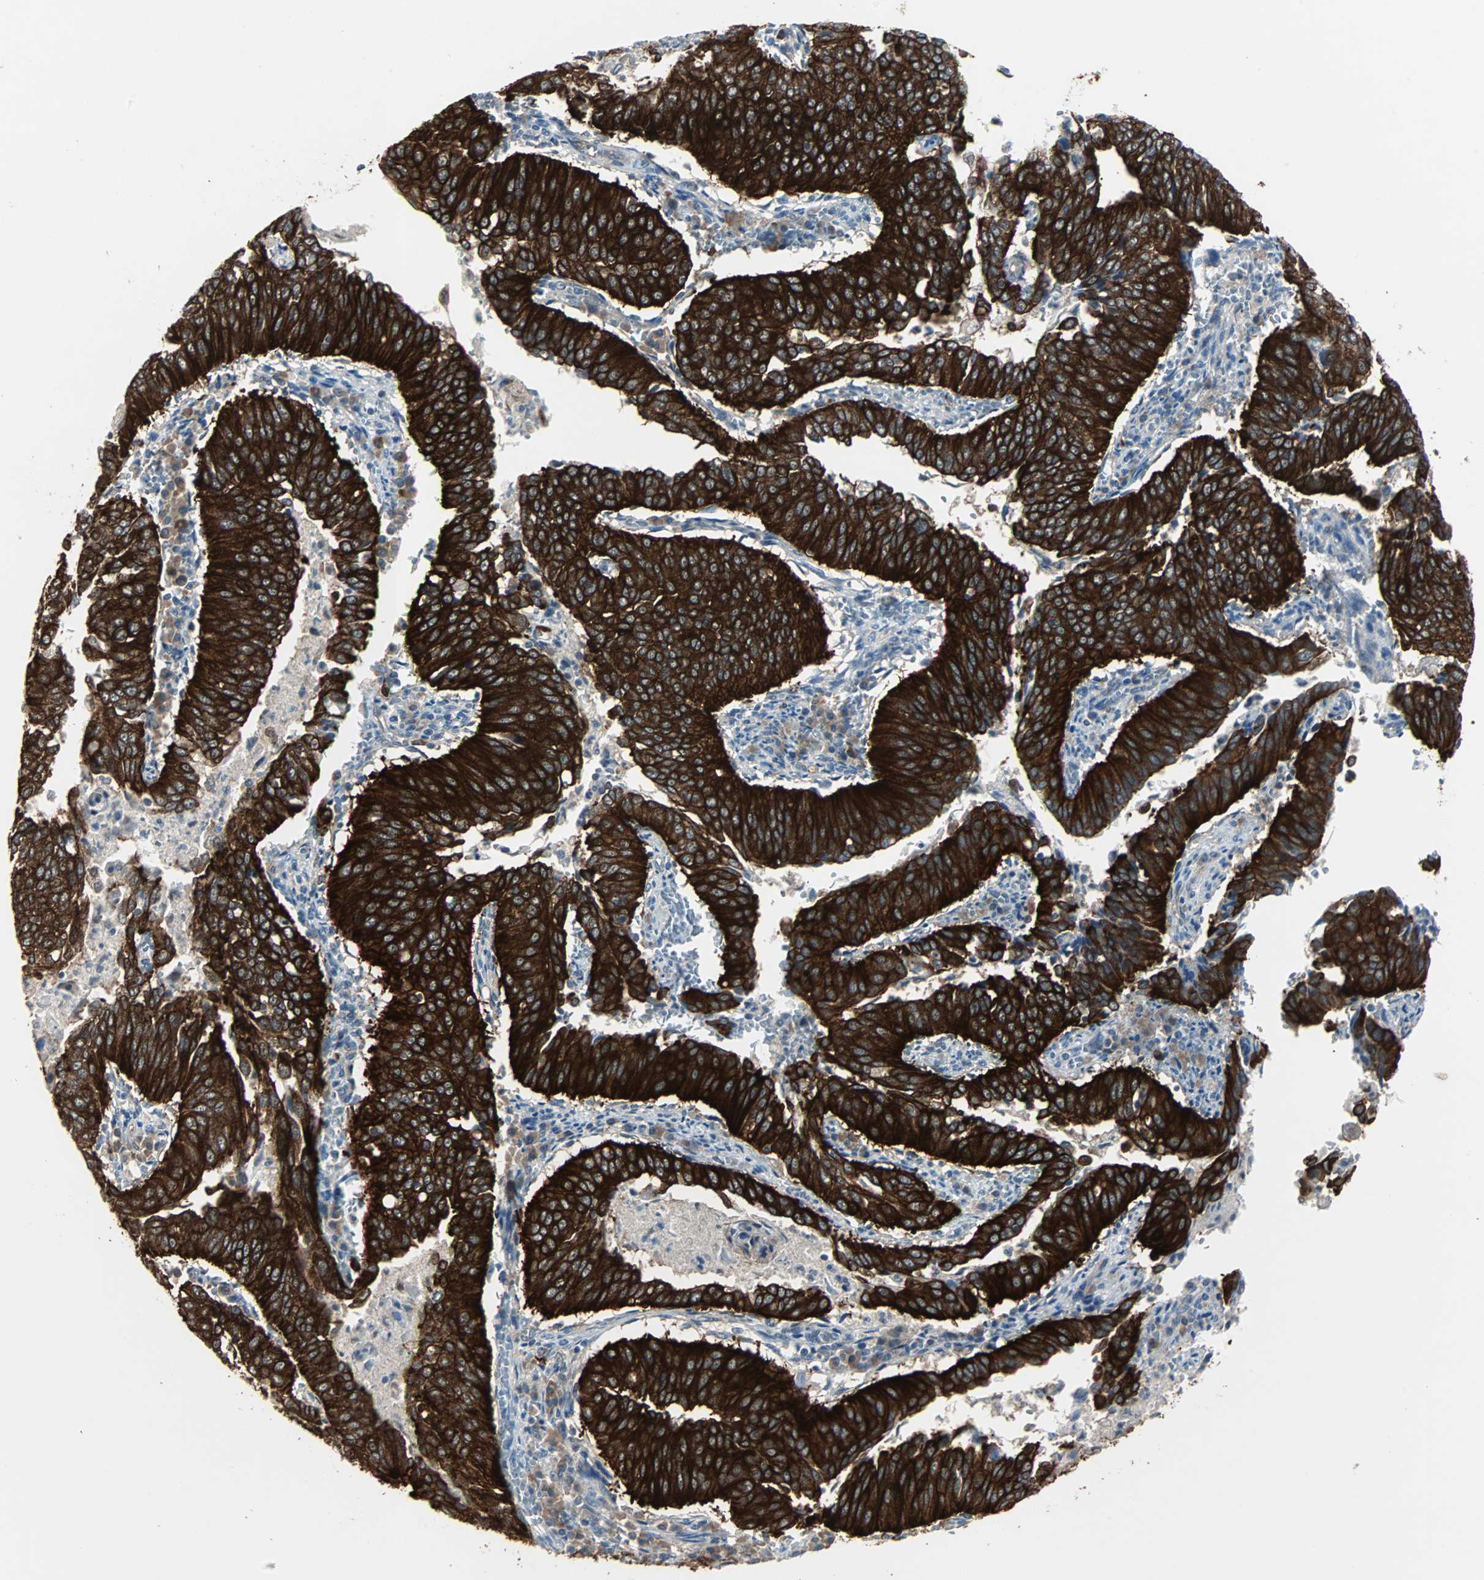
{"staining": {"intensity": "strong", "quantity": ">75%", "location": "cytoplasmic/membranous"}, "tissue": "cervical cancer", "cell_type": "Tumor cells", "image_type": "cancer", "snomed": [{"axis": "morphology", "description": "Squamous cell carcinoma, NOS"}, {"axis": "topography", "description": "Cervix"}], "caption": "Cervical cancer (squamous cell carcinoma) stained with a brown dye shows strong cytoplasmic/membranous positive positivity in about >75% of tumor cells.", "gene": "CMC2", "patient": {"sex": "female", "age": 39}}